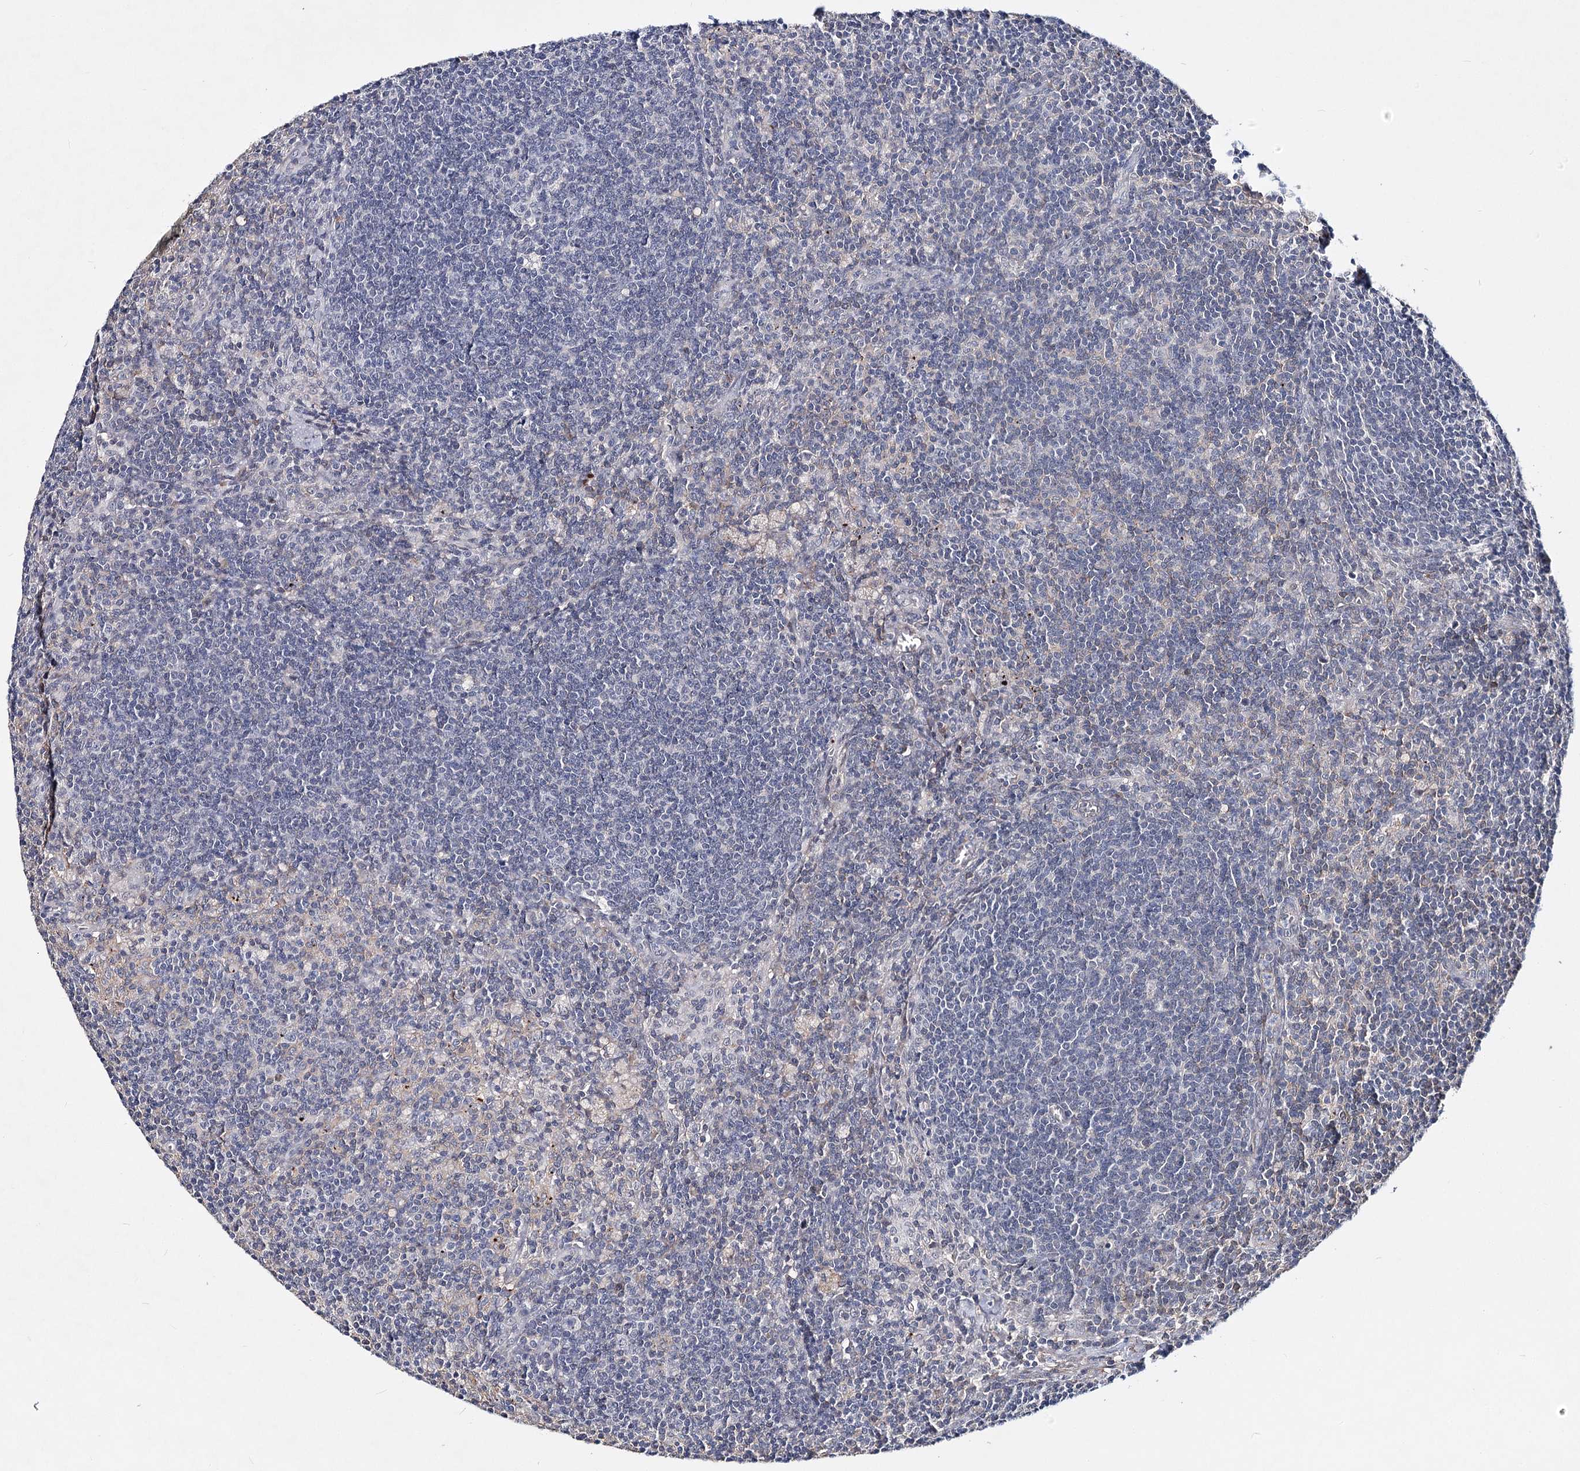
{"staining": {"intensity": "negative", "quantity": "none", "location": "none"}, "tissue": "lymph node", "cell_type": "Germinal center cells", "image_type": "normal", "snomed": [{"axis": "morphology", "description": "Normal tissue, NOS"}, {"axis": "topography", "description": "Lymph node"}], "caption": "The histopathology image demonstrates no significant staining in germinal center cells of lymph node. (DAB immunohistochemistry with hematoxylin counter stain).", "gene": "TMEM218", "patient": {"sex": "male", "age": 69}}